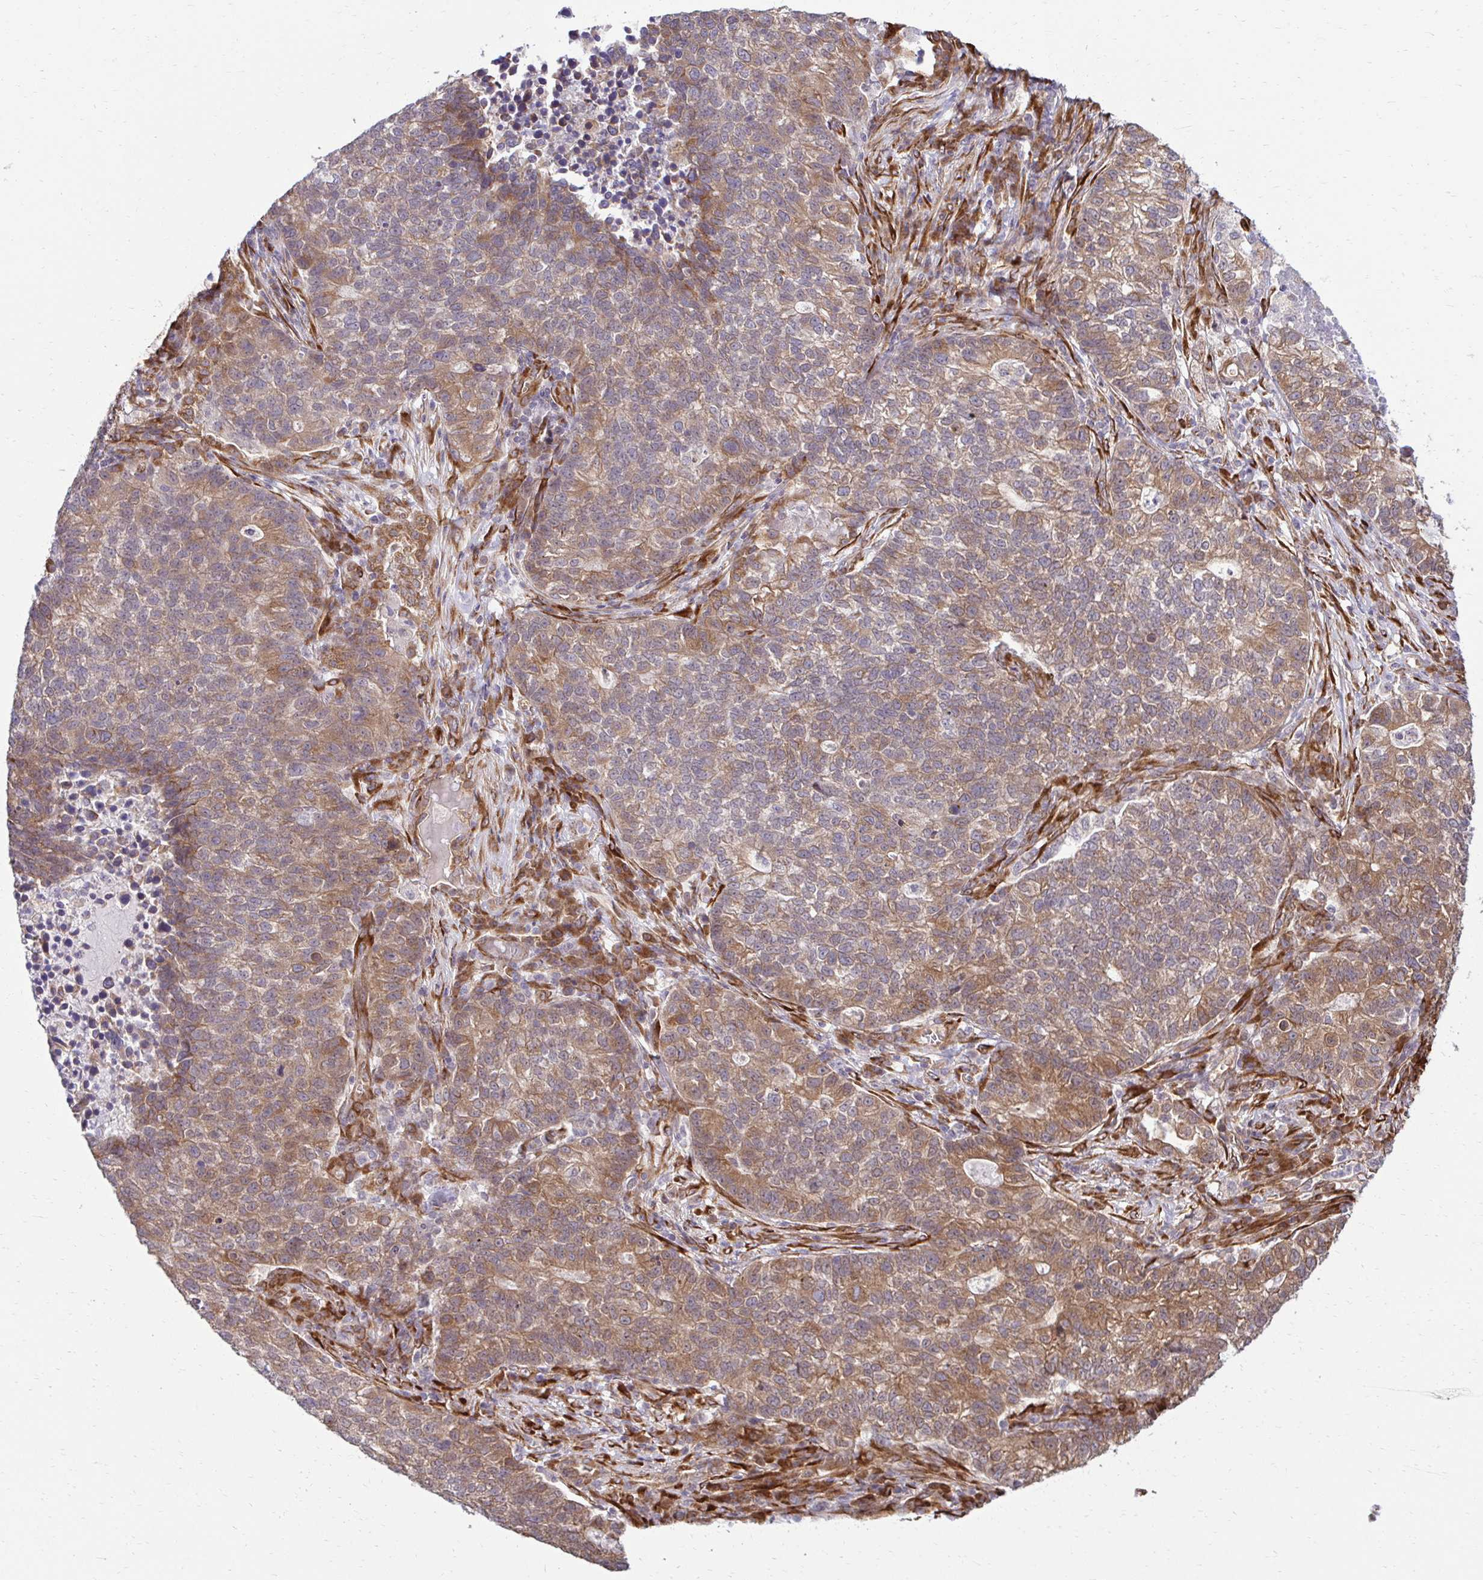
{"staining": {"intensity": "moderate", "quantity": ">75%", "location": "cytoplasmic/membranous"}, "tissue": "lung cancer", "cell_type": "Tumor cells", "image_type": "cancer", "snomed": [{"axis": "morphology", "description": "Adenocarcinoma, NOS"}, {"axis": "topography", "description": "Lung"}], "caption": "Brown immunohistochemical staining in adenocarcinoma (lung) exhibits moderate cytoplasmic/membranous positivity in approximately >75% of tumor cells.", "gene": "HPS1", "patient": {"sex": "male", "age": 57}}